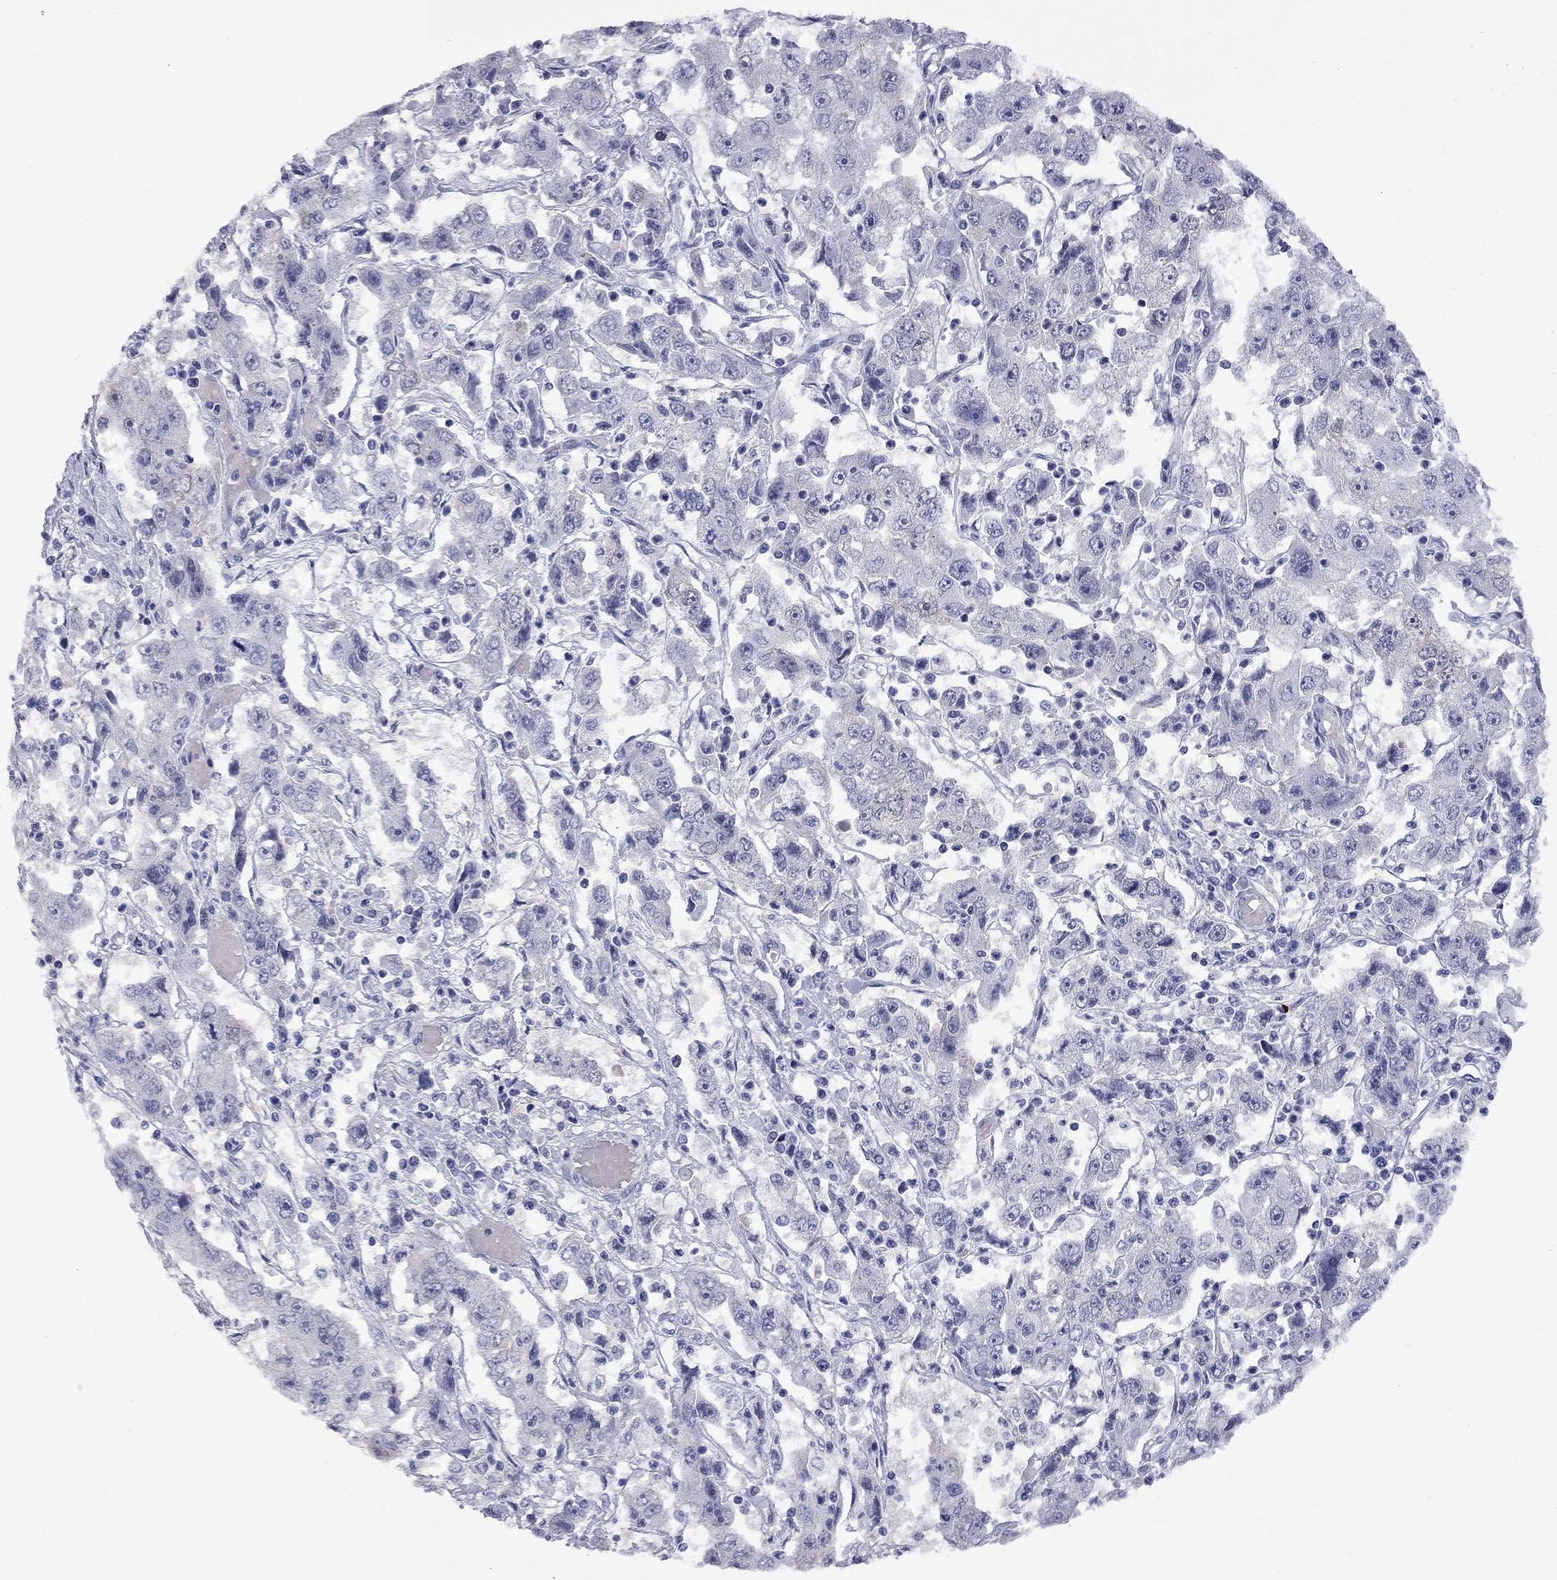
{"staining": {"intensity": "negative", "quantity": "none", "location": "none"}, "tissue": "cervical cancer", "cell_type": "Tumor cells", "image_type": "cancer", "snomed": [{"axis": "morphology", "description": "Squamous cell carcinoma, NOS"}, {"axis": "topography", "description": "Cervix"}], "caption": "A high-resolution micrograph shows immunohistochemistry staining of cervical cancer, which exhibits no significant staining in tumor cells.", "gene": "CTNNBIP1", "patient": {"sex": "female", "age": 36}}